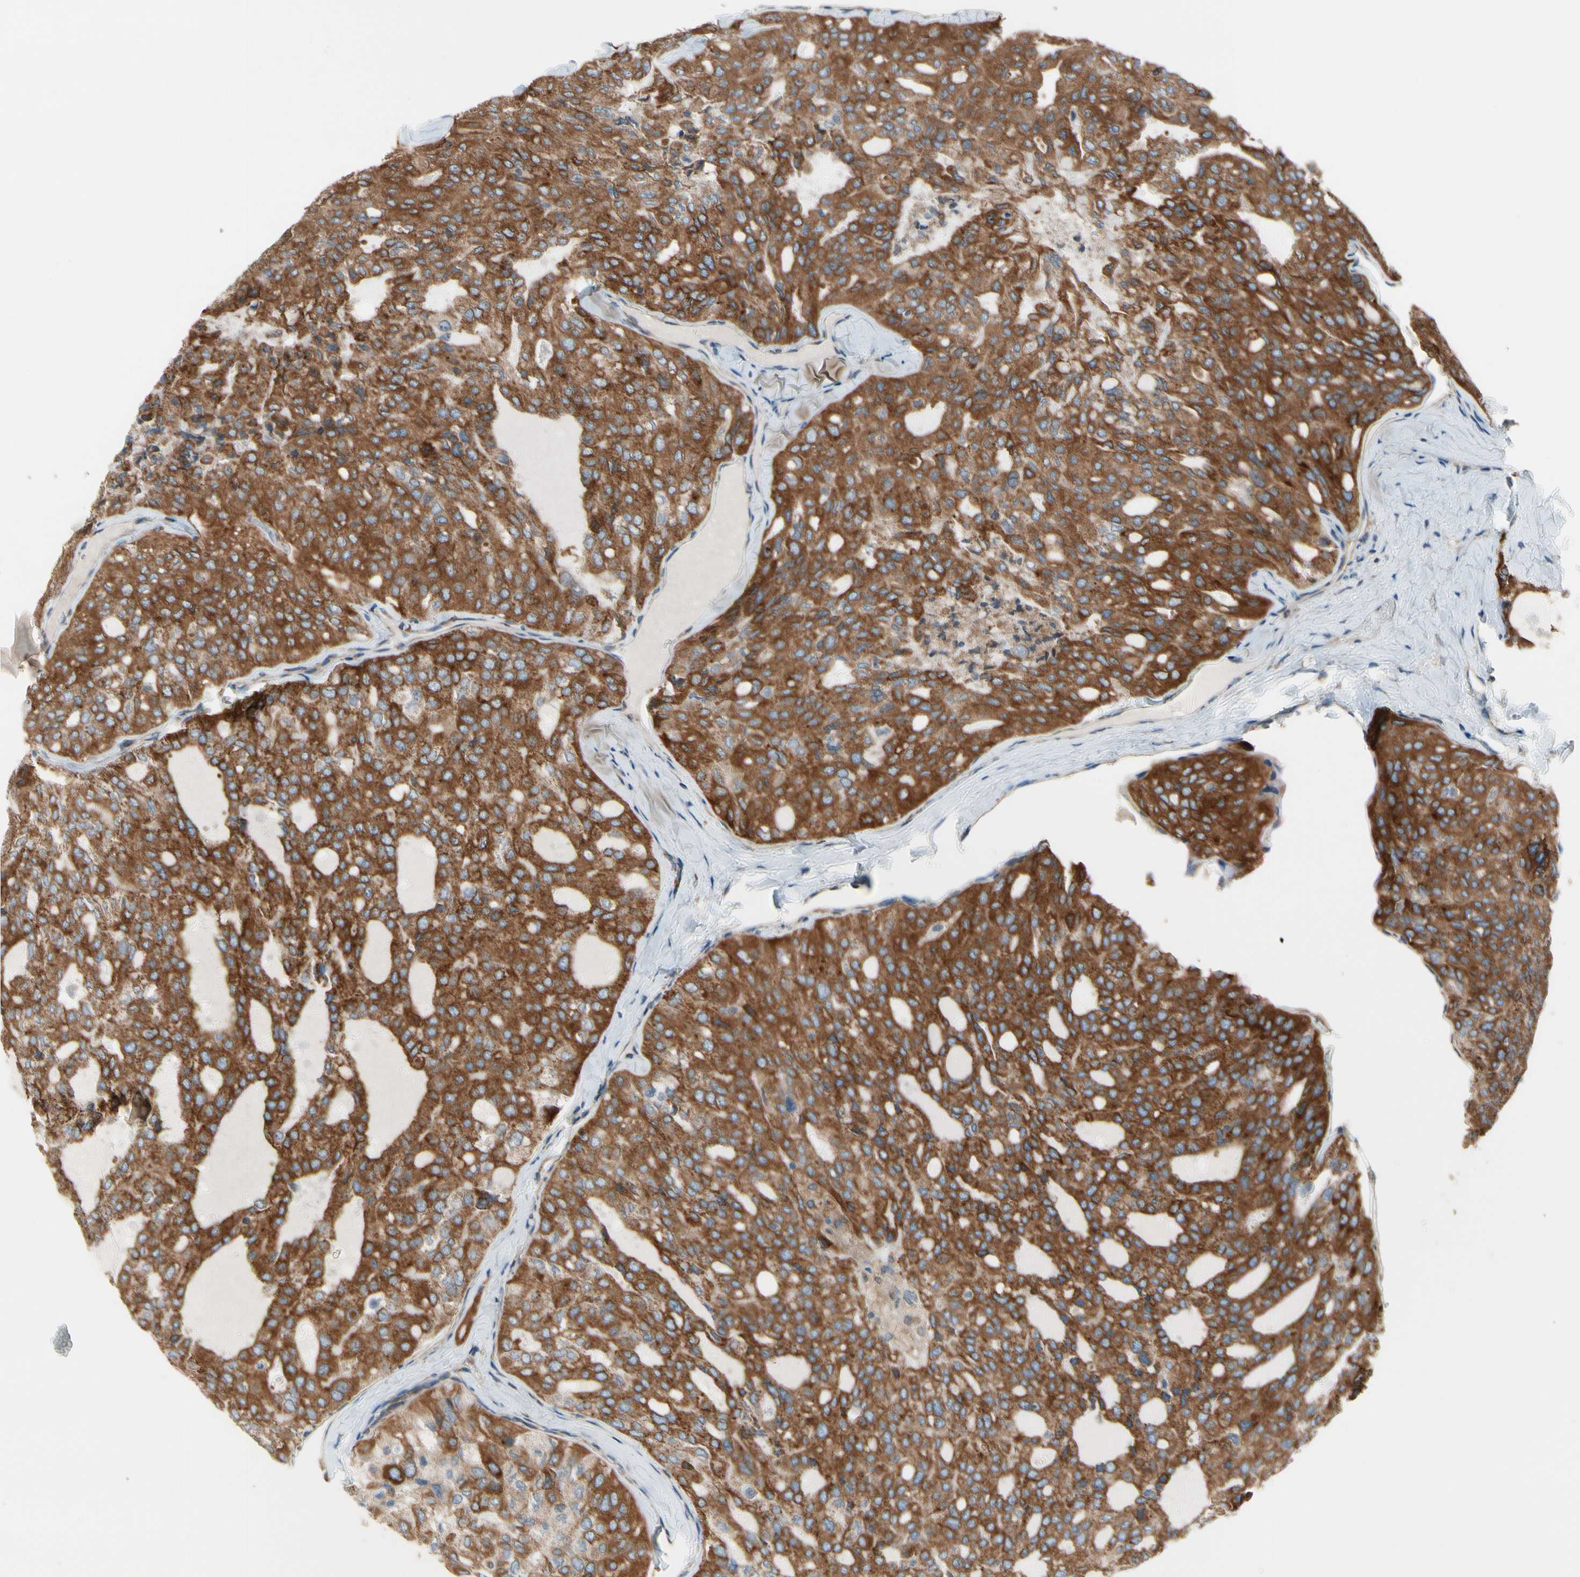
{"staining": {"intensity": "strong", "quantity": ">75%", "location": "cytoplasmic/membranous"}, "tissue": "thyroid cancer", "cell_type": "Tumor cells", "image_type": "cancer", "snomed": [{"axis": "morphology", "description": "Follicular adenoma carcinoma, NOS"}, {"axis": "topography", "description": "Thyroid gland"}], "caption": "Thyroid cancer stained with a protein marker shows strong staining in tumor cells.", "gene": "CLCC1", "patient": {"sex": "male", "age": 75}}